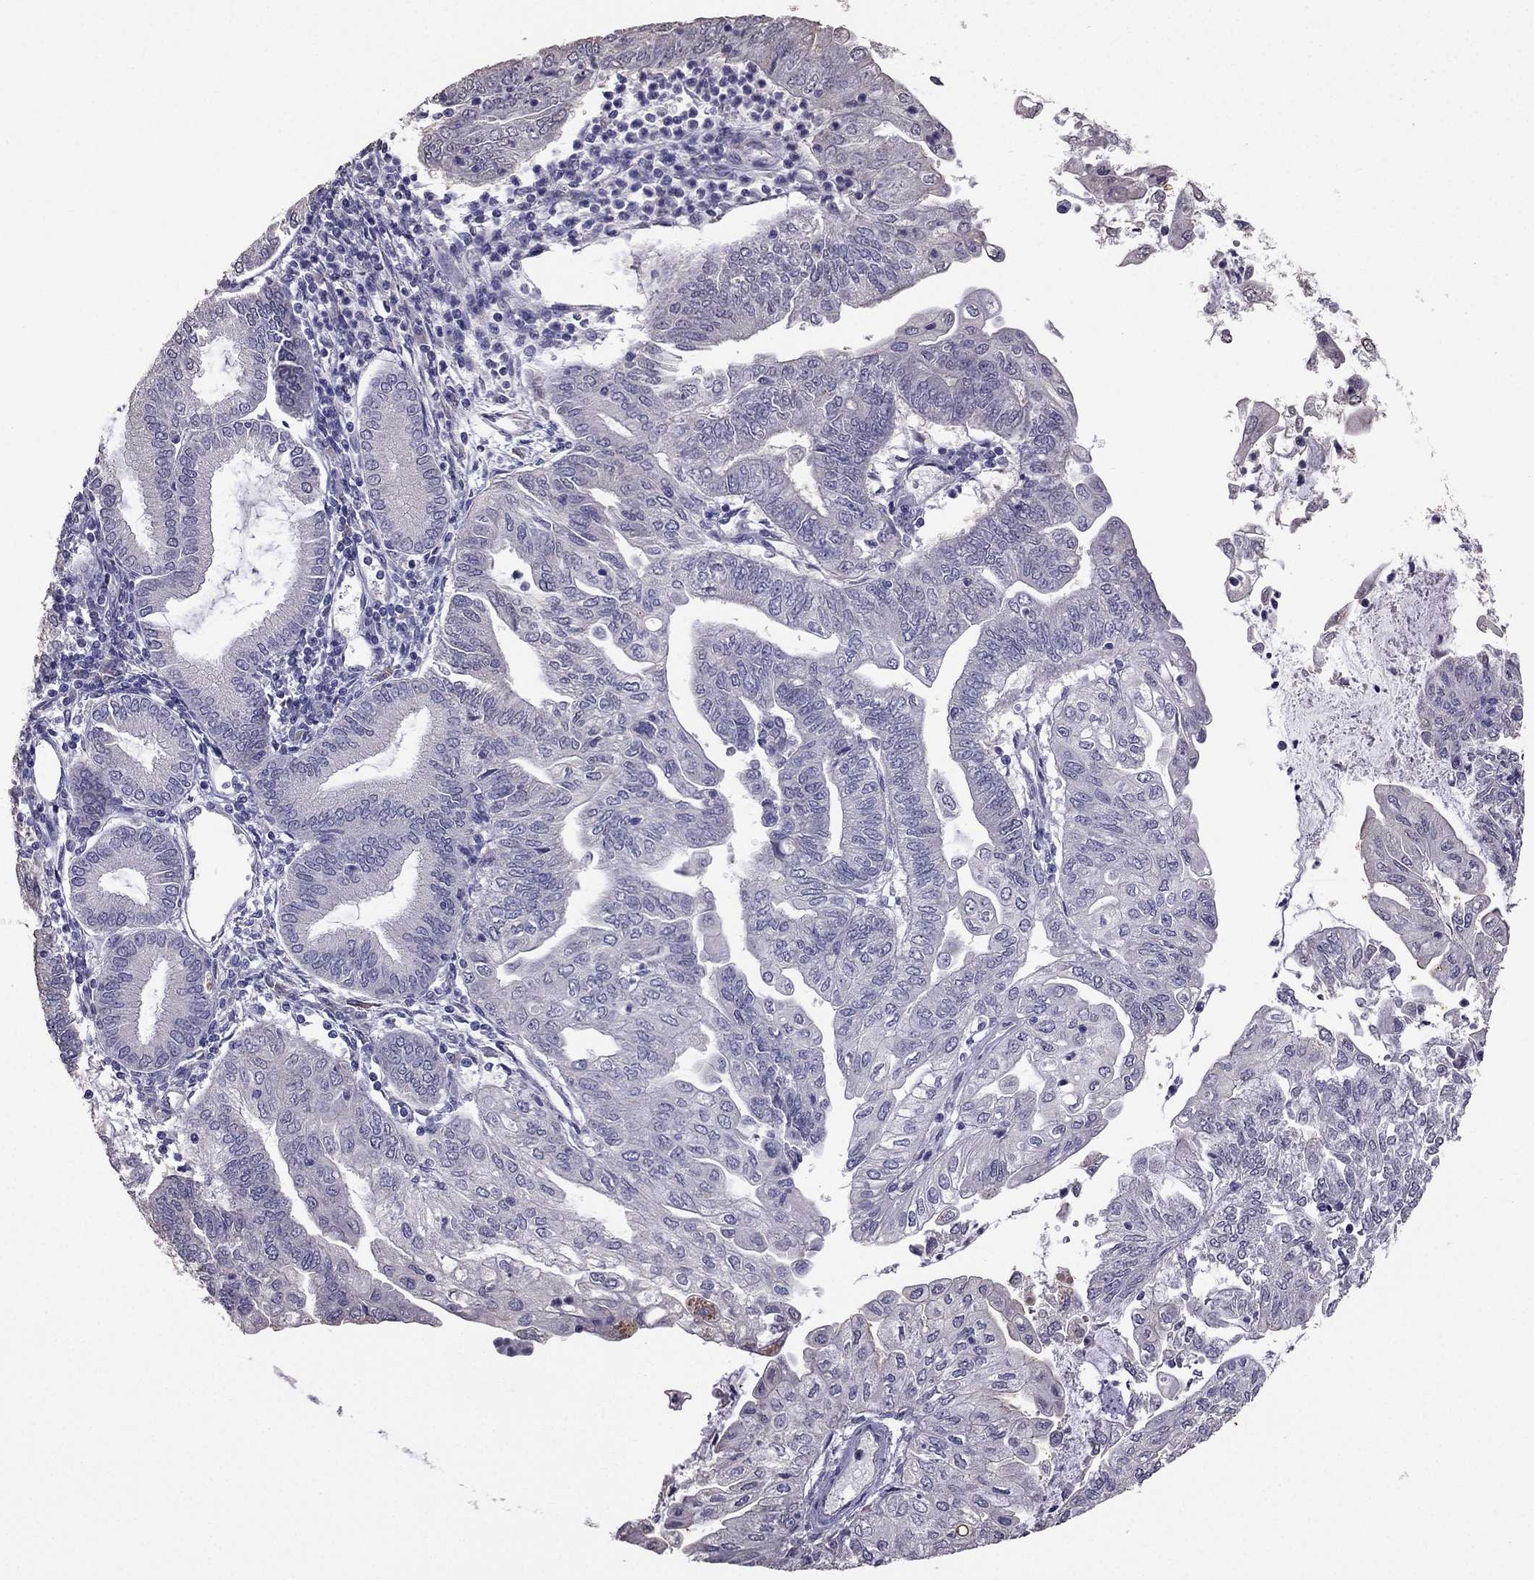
{"staining": {"intensity": "weak", "quantity": "<25%", "location": "cytoplasmic/membranous"}, "tissue": "endometrial cancer", "cell_type": "Tumor cells", "image_type": "cancer", "snomed": [{"axis": "morphology", "description": "Adenocarcinoma, NOS"}, {"axis": "topography", "description": "Endometrium"}], "caption": "The micrograph demonstrates no significant positivity in tumor cells of endometrial adenocarcinoma. (DAB (3,3'-diaminobenzidine) immunohistochemistry (IHC) with hematoxylin counter stain).", "gene": "SCG5", "patient": {"sex": "female", "age": 55}}